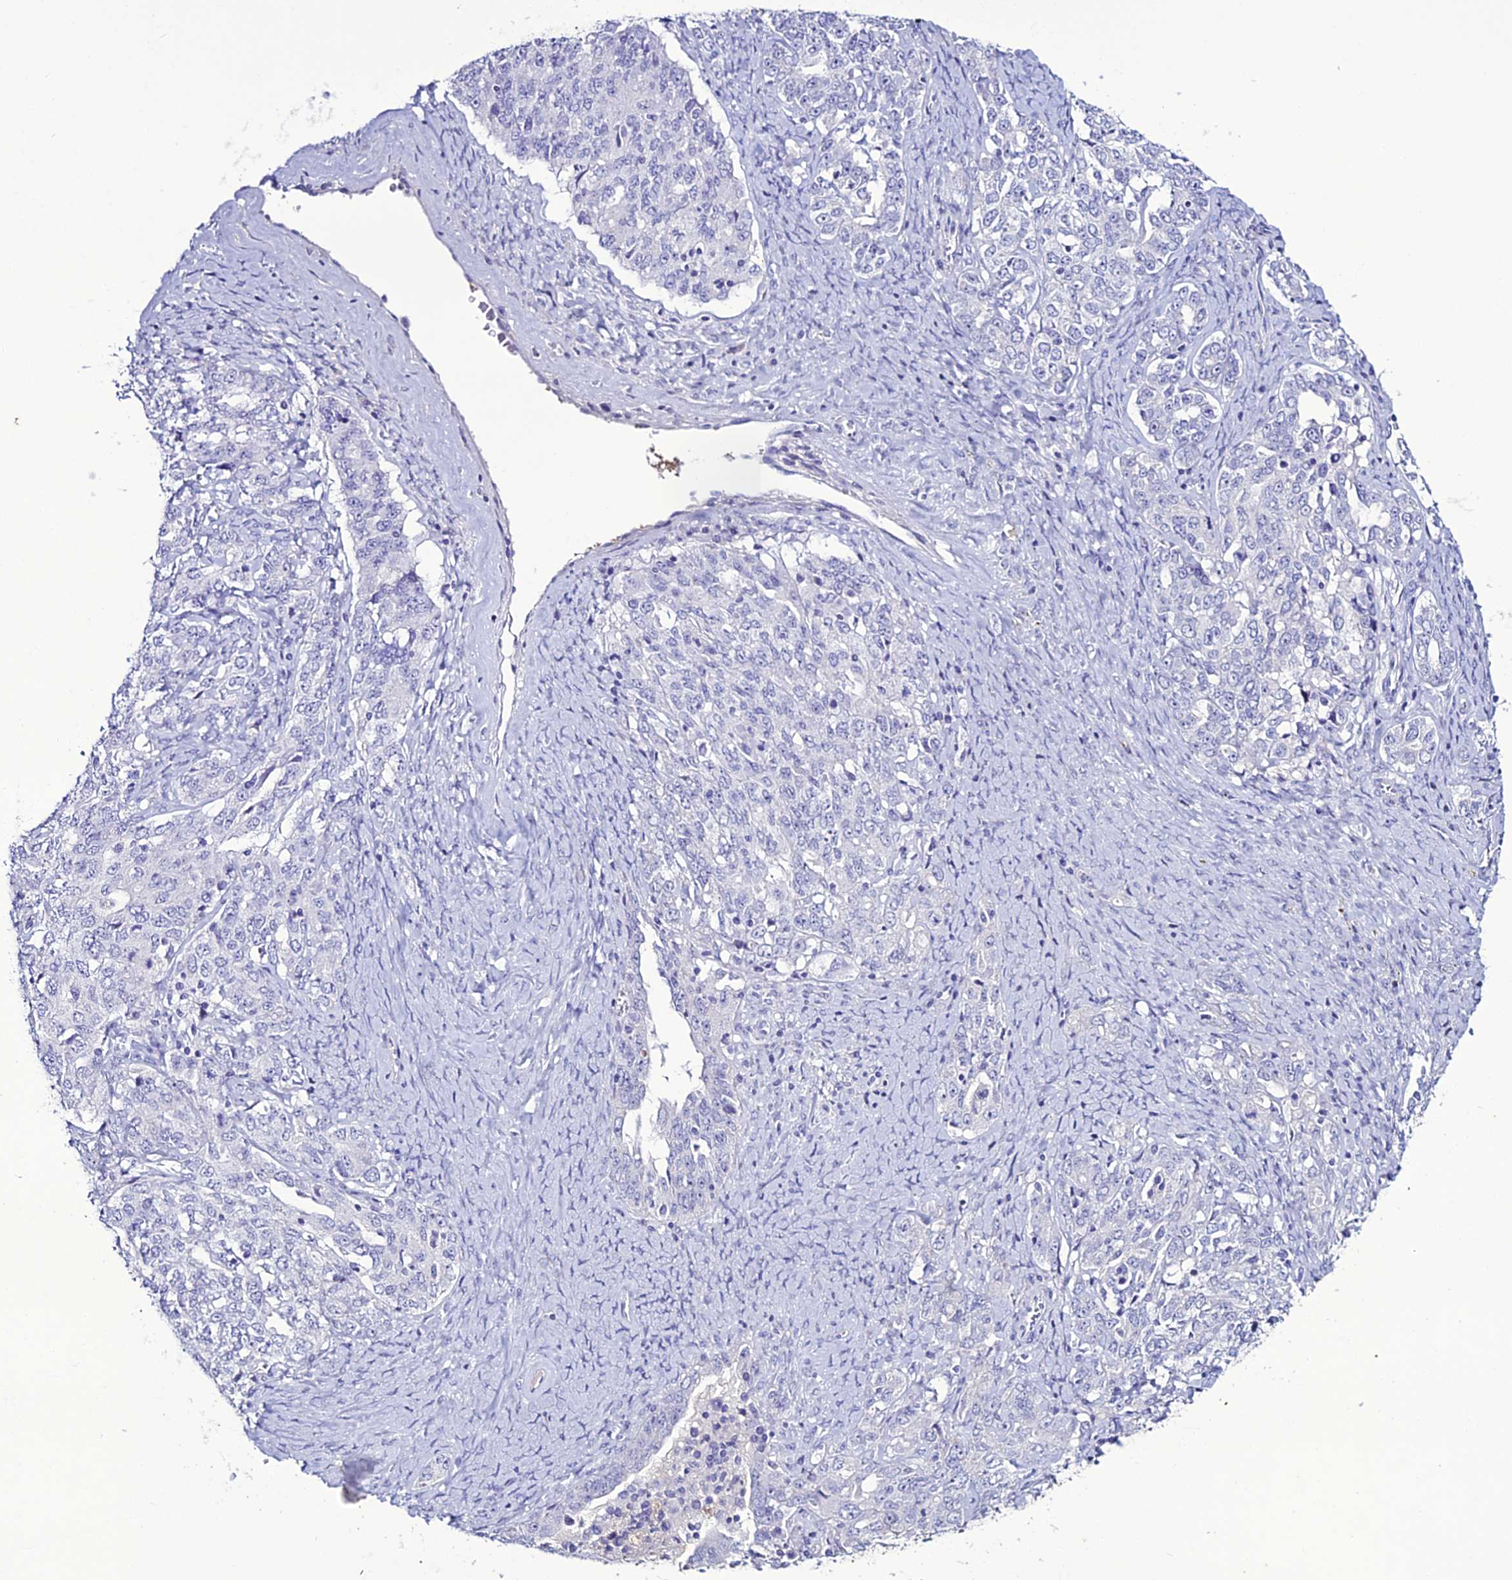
{"staining": {"intensity": "negative", "quantity": "none", "location": "none"}, "tissue": "ovarian cancer", "cell_type": "Tumor cells", "image_type": "cancer", "snomed": [{"axis": "morphology", "description": "Carcinoma, endometroid"}, {"axis": "topography", "description": "Ovary"}], "caption": "Tumor cells are negative for protein expression in human ovarian cancer (endometroid carcinoma).", "gene": "CLEC2L", "patient": {"sex": "female", "age": 62}}